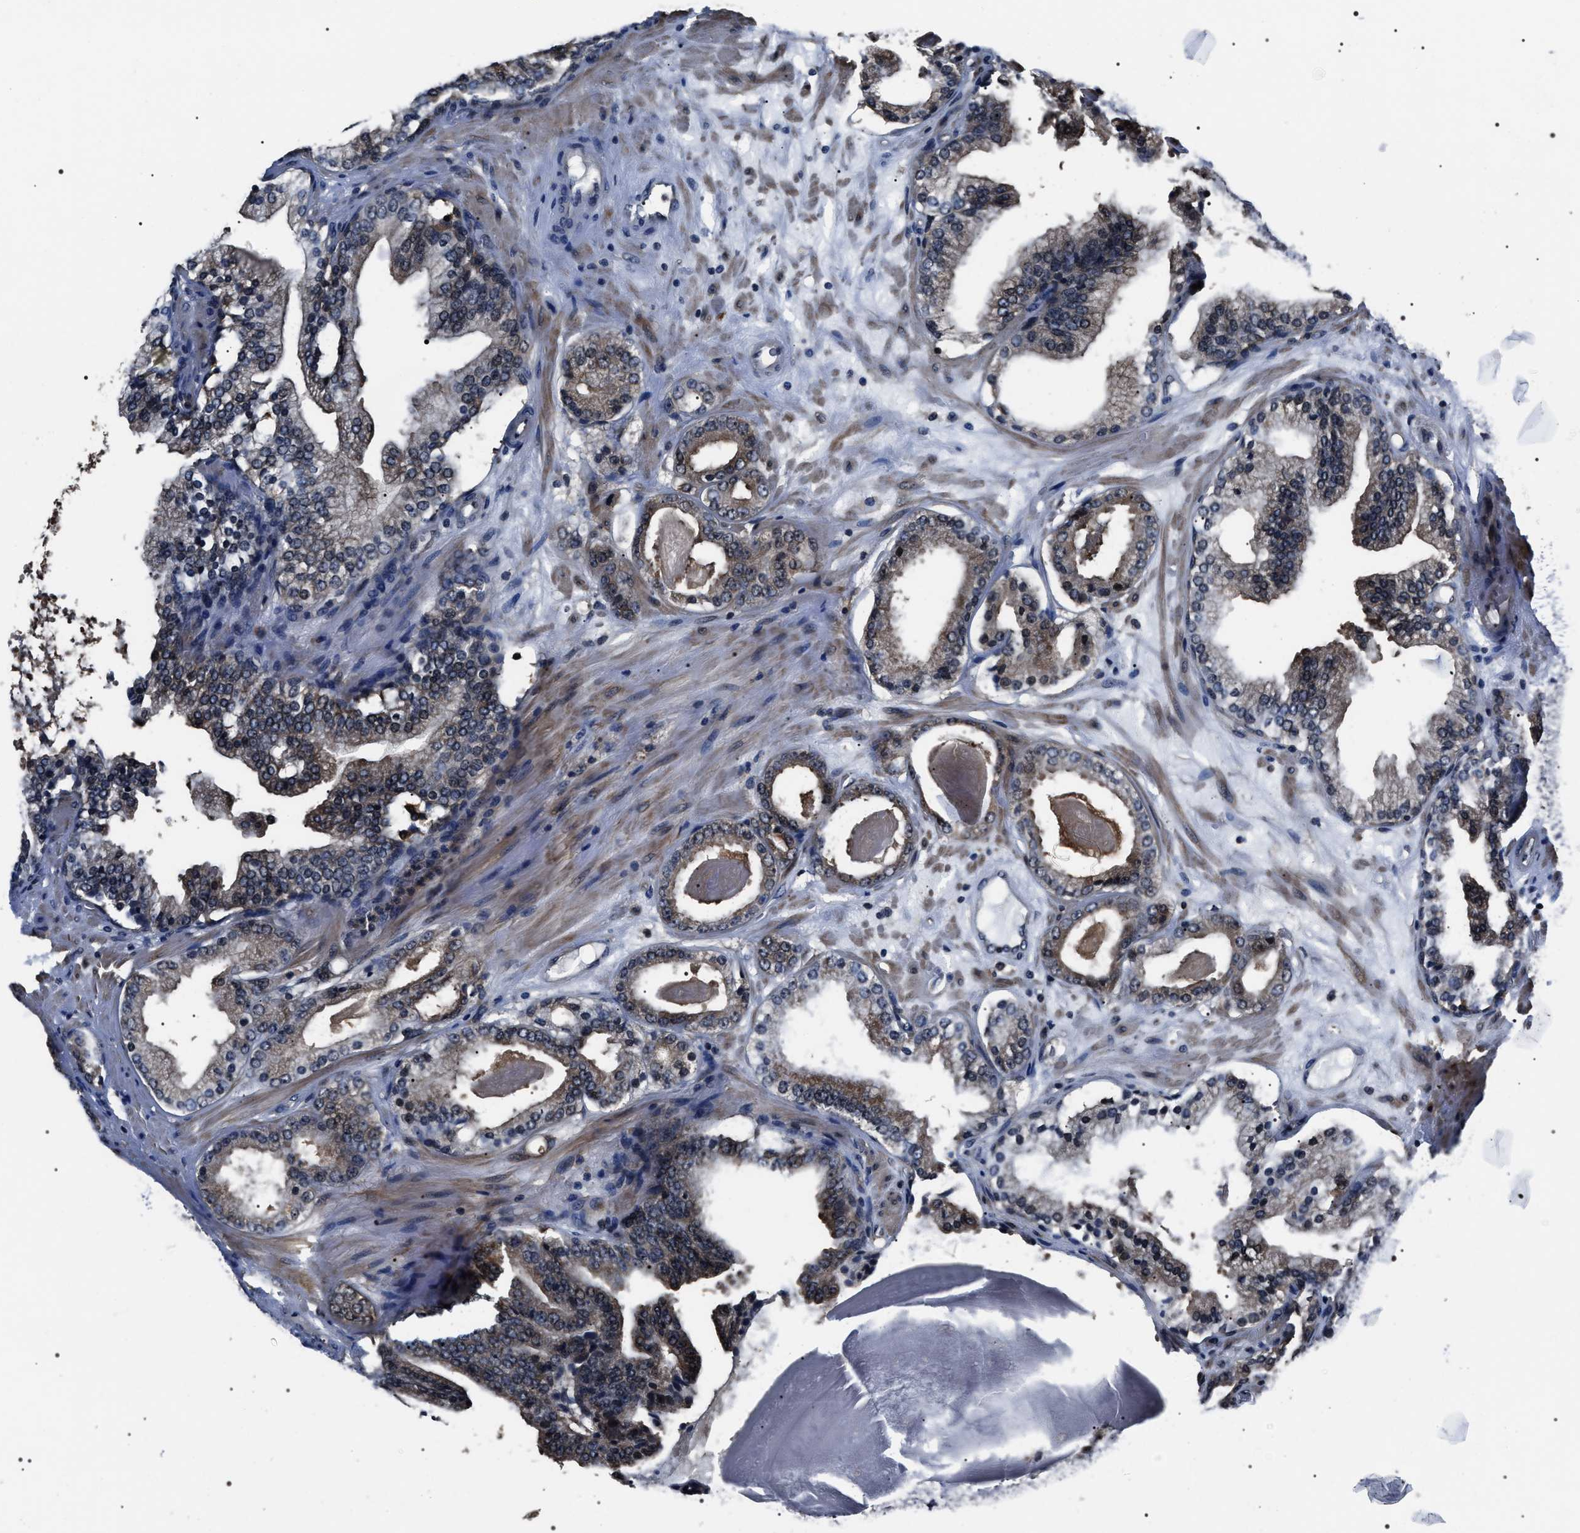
{"staining": {"intensity": "moderate", "quantity": ">75%", "location": "cytoplasmic/membranous,nuclear"}, "tissue": "prostate cancer", "cell_type": "Tumor cells", "image_type": "cancer", "snomed": [{"axis": "morphology", "description": "Adenocarcinoma, High grade"}, {"axis": "topography", "description": "Prostate"}], "caption": "Protein staining exhibits moderate cytoplasmic/membranous and nuclear positivity in approximately >75% of tumor cells in prostate cancer (adenocarcinoma (high-grade)).", "gene": "SIPA1", "patient": {"sex": "male", "age": 68}}